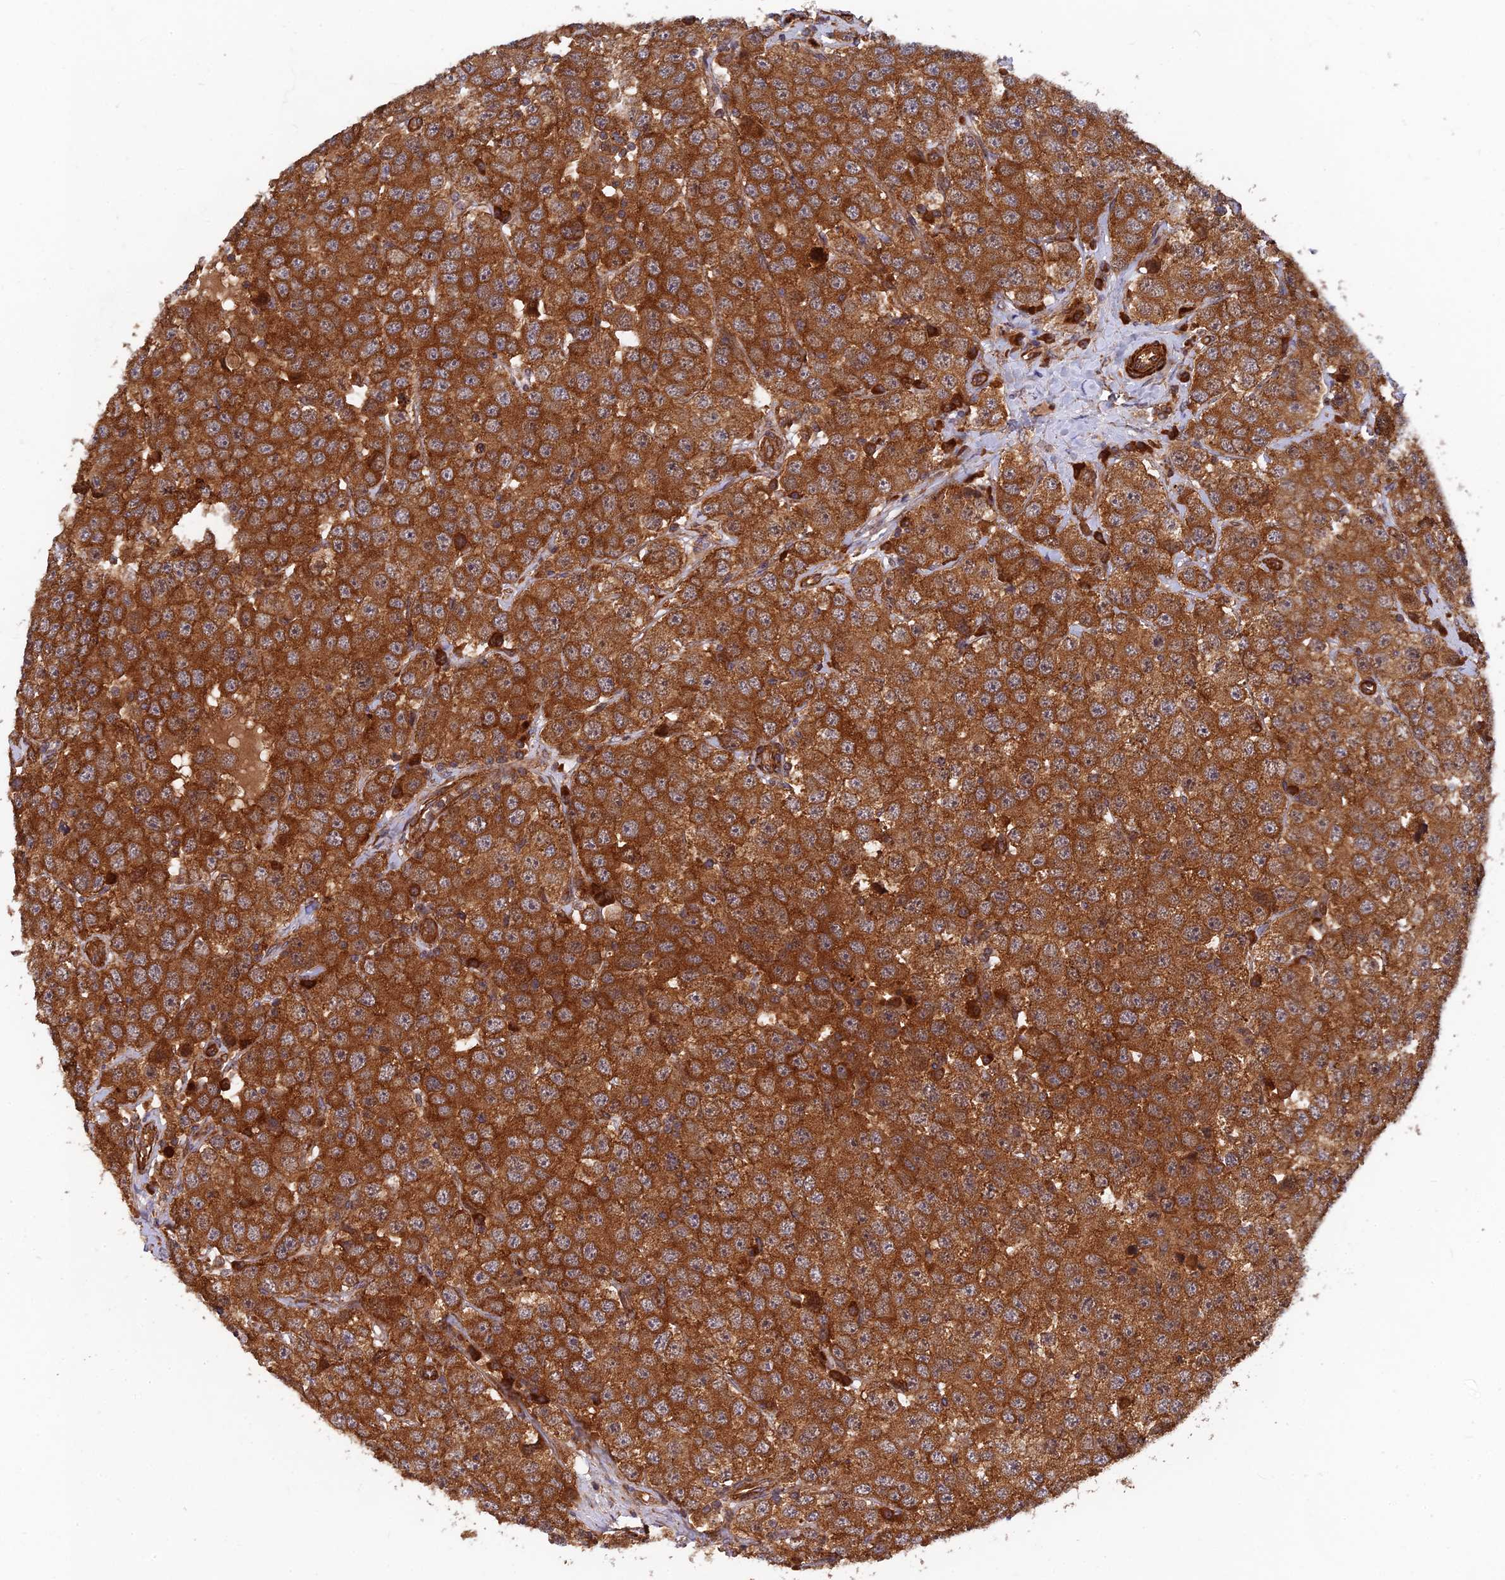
{"staining": {"intensity": "strong", "quantity": ">75%", "location": "cytoplasmic/membranous"}, "tissue": "testis cancer", "cell_type": "Tumor cells", "image_type": "cancer", "snomed": [{"axis": "morphology", "description": "Seminoma, NOS"}, {"axis": "topography", "description": "Testis"}], "caption": "This is a histology image of immunohistochemistry (IHC) staining of testis cancer, which shows strong expression in the cytoplasmic/membranous of tumor cells.", "gene": "RELCH", "patient": {"sex": "male", "age": 28}}